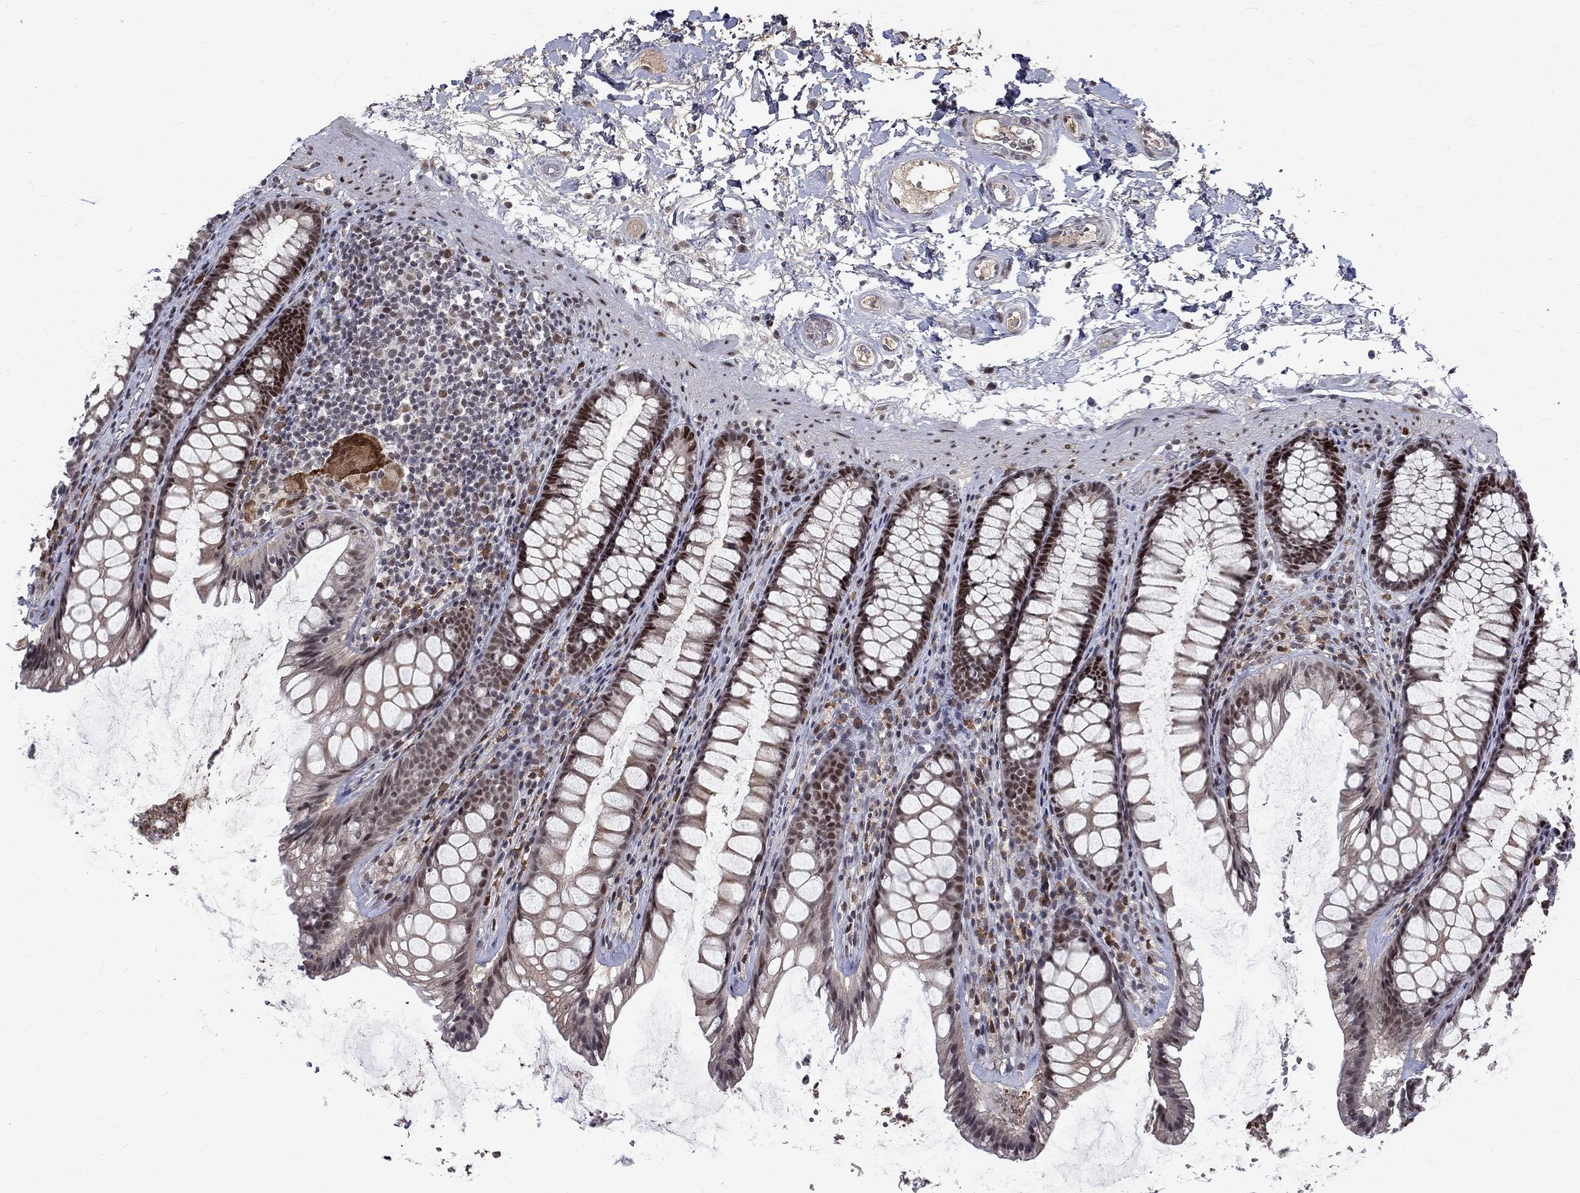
{"staining": {"intensity": "strong", "quantity": "<25%", "location": "nuclear"}, "tissue": "rectum", "cell_type": "Glandular cells", "image_type": "normal", "snomed": [{"axis": "morphology", "description": "Normal tissue, NOS"}, {"axis": "topography", "description": "Rectum"}], "caption": "Immunohistochemical staining of normal human rectum reveals strong nuclear protein staining in about <25% of glandular cells.", "gene": "TCEAL1", "patient": {"sex": "male", "age": 72}}